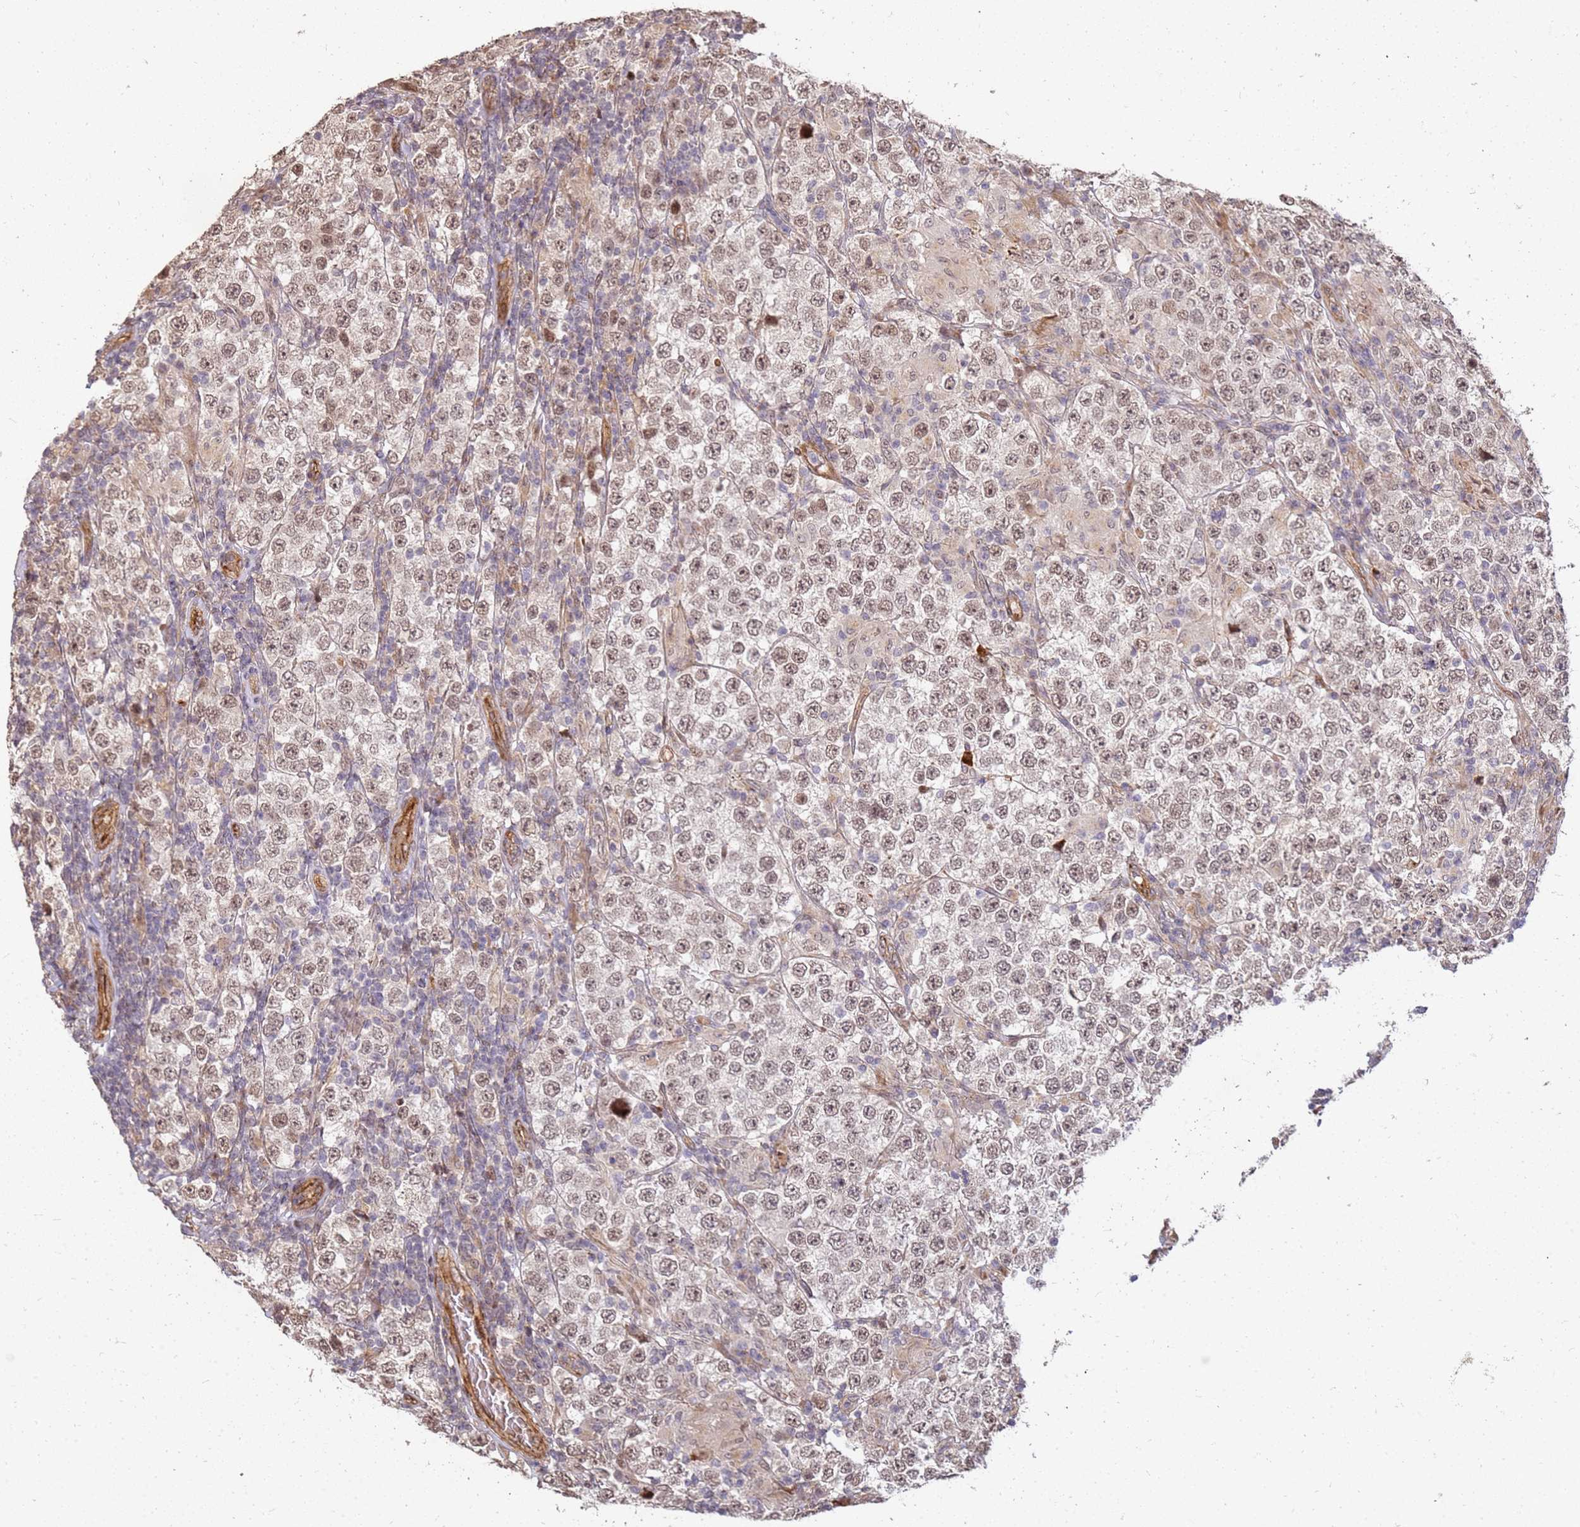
{"staining": {"intensity": "moderate", "quantity": ">75%", "location": "nuclear"}, "tissue": "testis cancer", "cell_type": "Tumor cells", "image_type": "cancer", "snomed": [{"axis": "morphology", "description": "Normal tissue, NOS"}, {"axis": "morphology", "description": "Urothelial carcinoma, High grade"}, {"axis": "morphology", "description": "Seminoma, NOS"}, {"axis": "morphology", "description": "Carcinoma, Embryonal, NOS"}, {"axis": "topography", "description": "Urinary bladder"}, {"axis": "topography", "description": "Testis"}], "caption": "Protein expression by immunohistochemistry displays moderate nuclear staining in about >75% of tumor cells in testis cancer.", "gene": "ST18", "patient": {"sex": "male", "age": 41}}